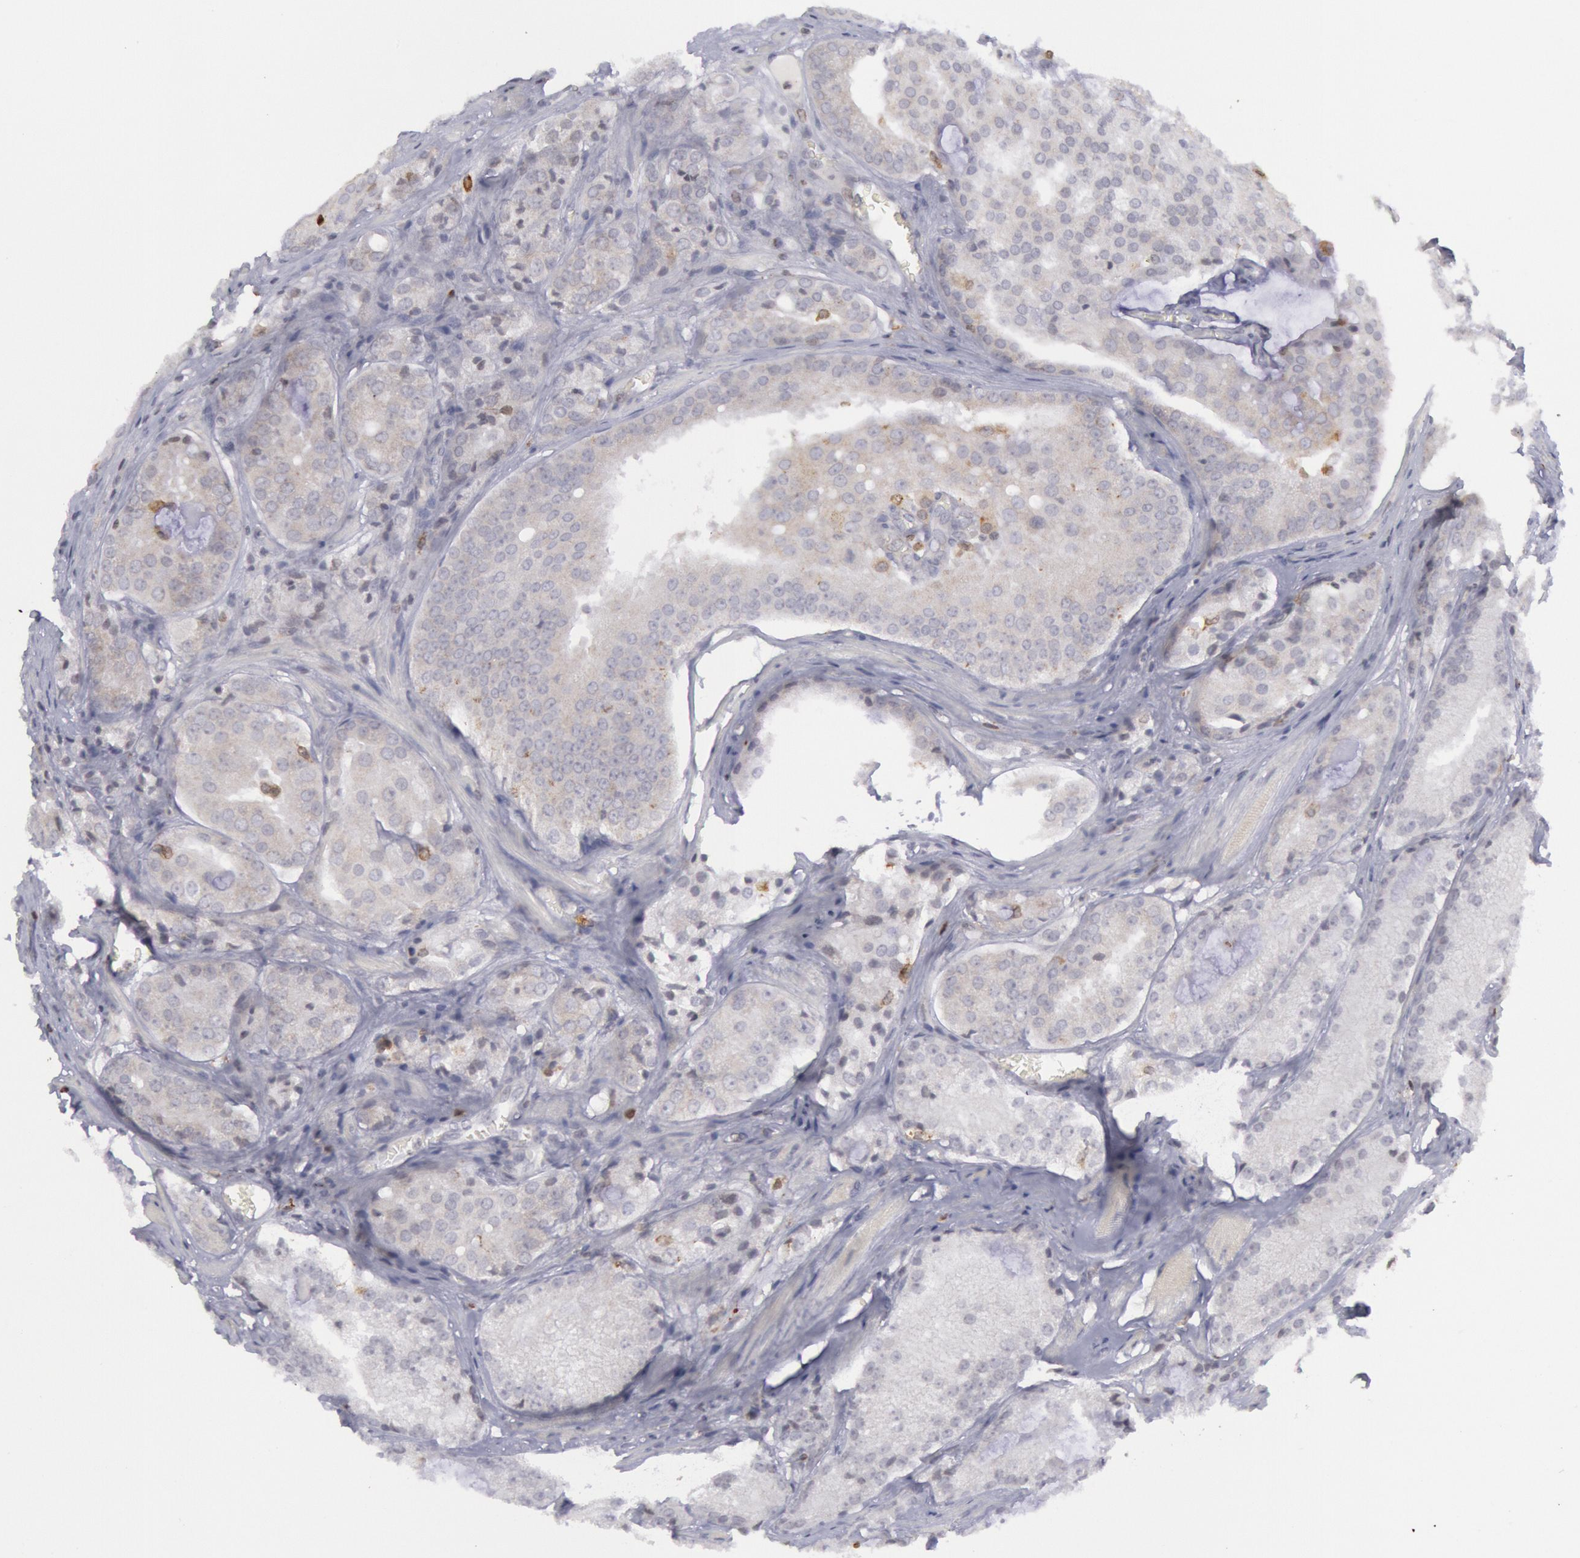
{"staining": {"intensity": "moderate", "quantity": "<25%", "location": "cytoplasmic/membranous"}, "tissue": "prostate cancer", "cell_type": "Tumor cells", "image_type": "cancer", "snomed": [{"axis": "morphology", "description": "Adenocarcinoma, Medium grade"}, {"axis": "topography", "description": "Prostate"}], "caption": "This image exhibits immunohistochemistry (IHC) staining of human prostate medium-grade adenocarcinoma, with low moderate cytoplasmic/membranous expression in about <25% of tumor cells.", "gene": "PTGS2", "patient": {"sex": "male", "age": 60}}